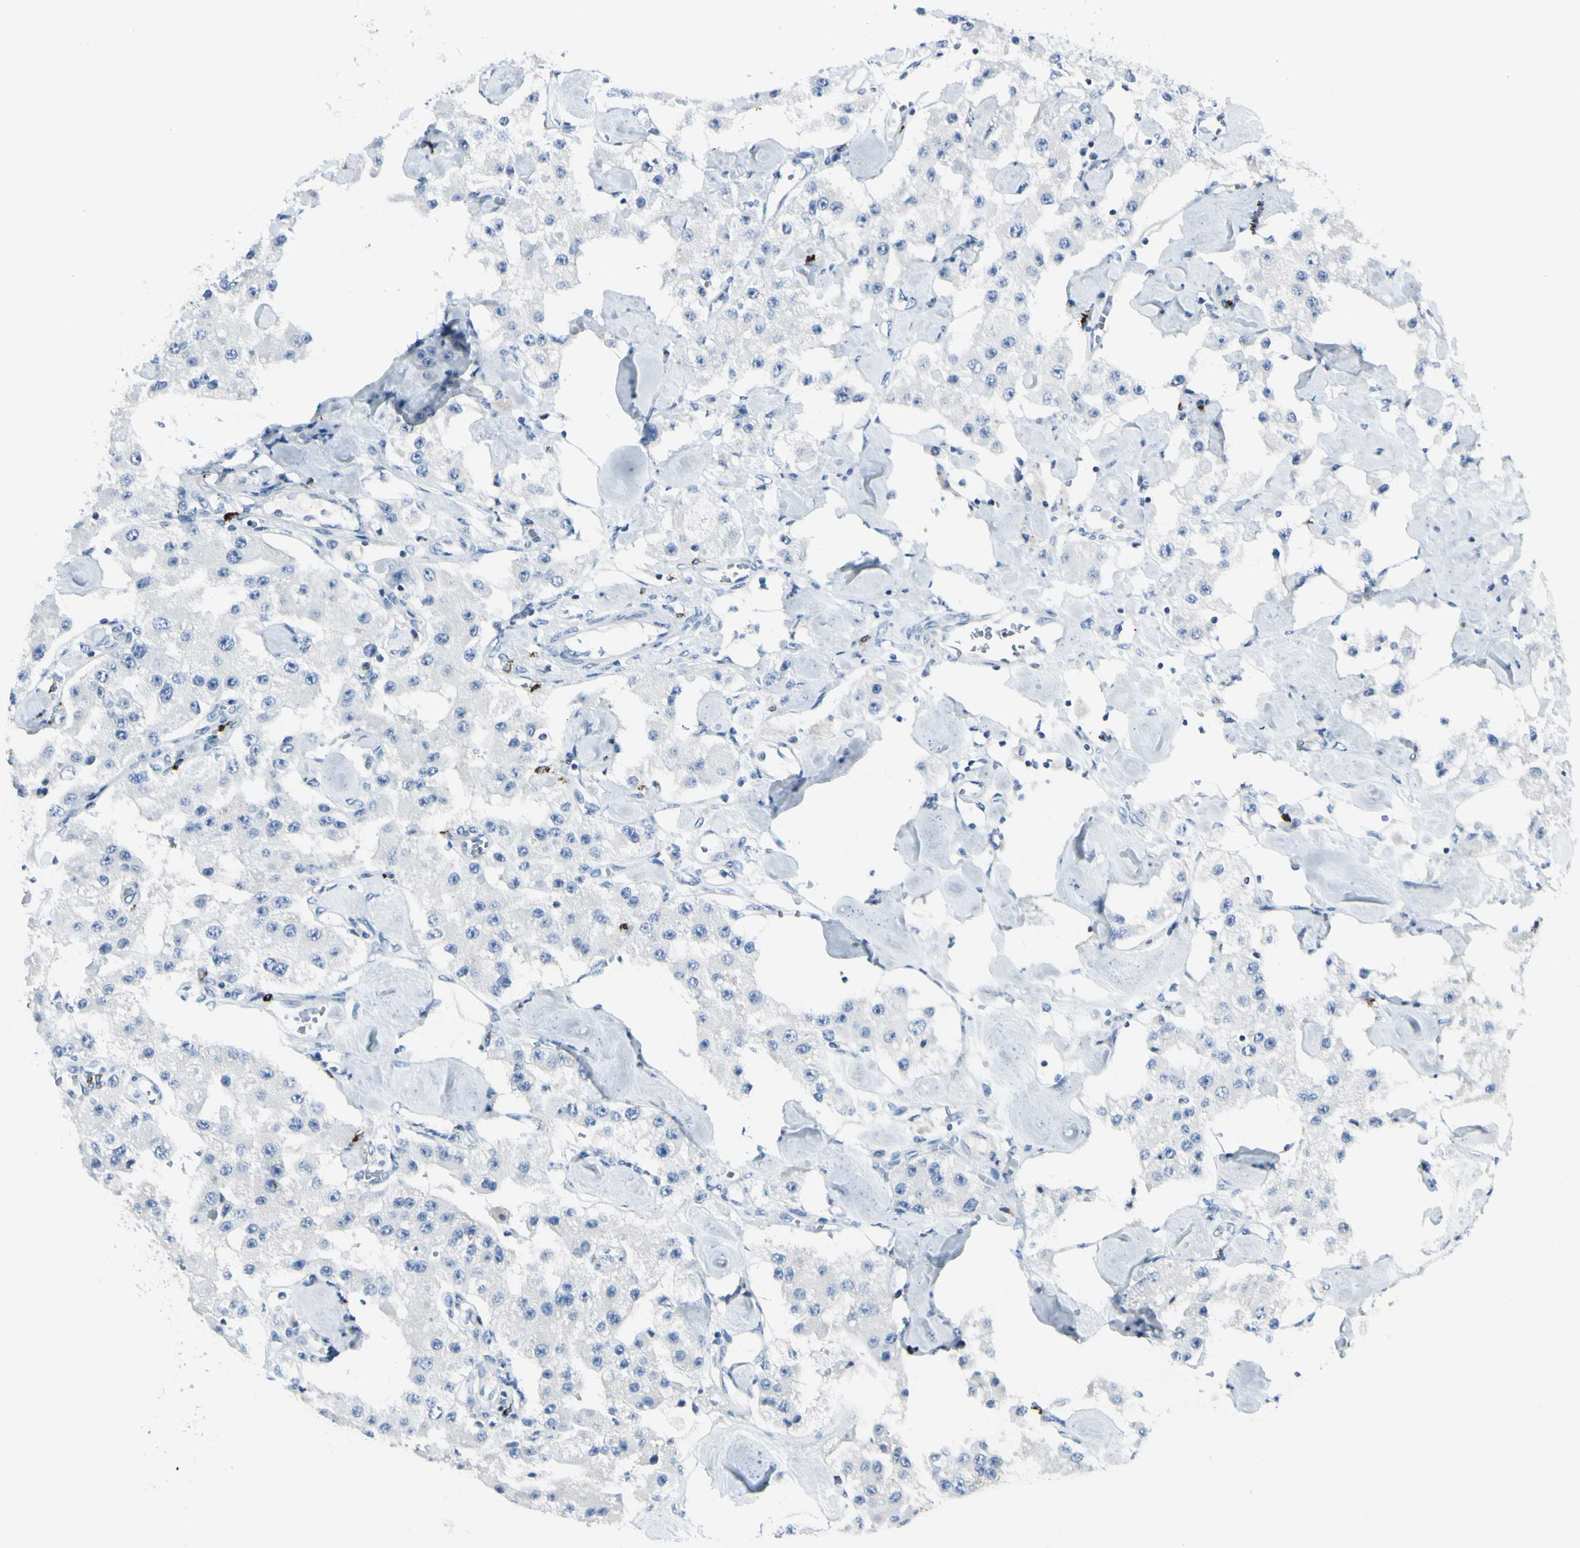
{"staining": {"intensity": "negative", "quantity": "none", "location": "none"}, "tissue": "carcinoid", "cell_type": "Tumor cells", "image_type": "cancer", "snomed": [{"axis": "morphology", "description": "Carcinoid, malignant, NOS"}, {"axis": "topography", "description": "Pancreas"}], "caption": "Carcinoid was stained to show a protein in brown. There is no significant staining in tumor cells.", "gene": "DLG4", "patient": {"sex": "male", "age": 41}}